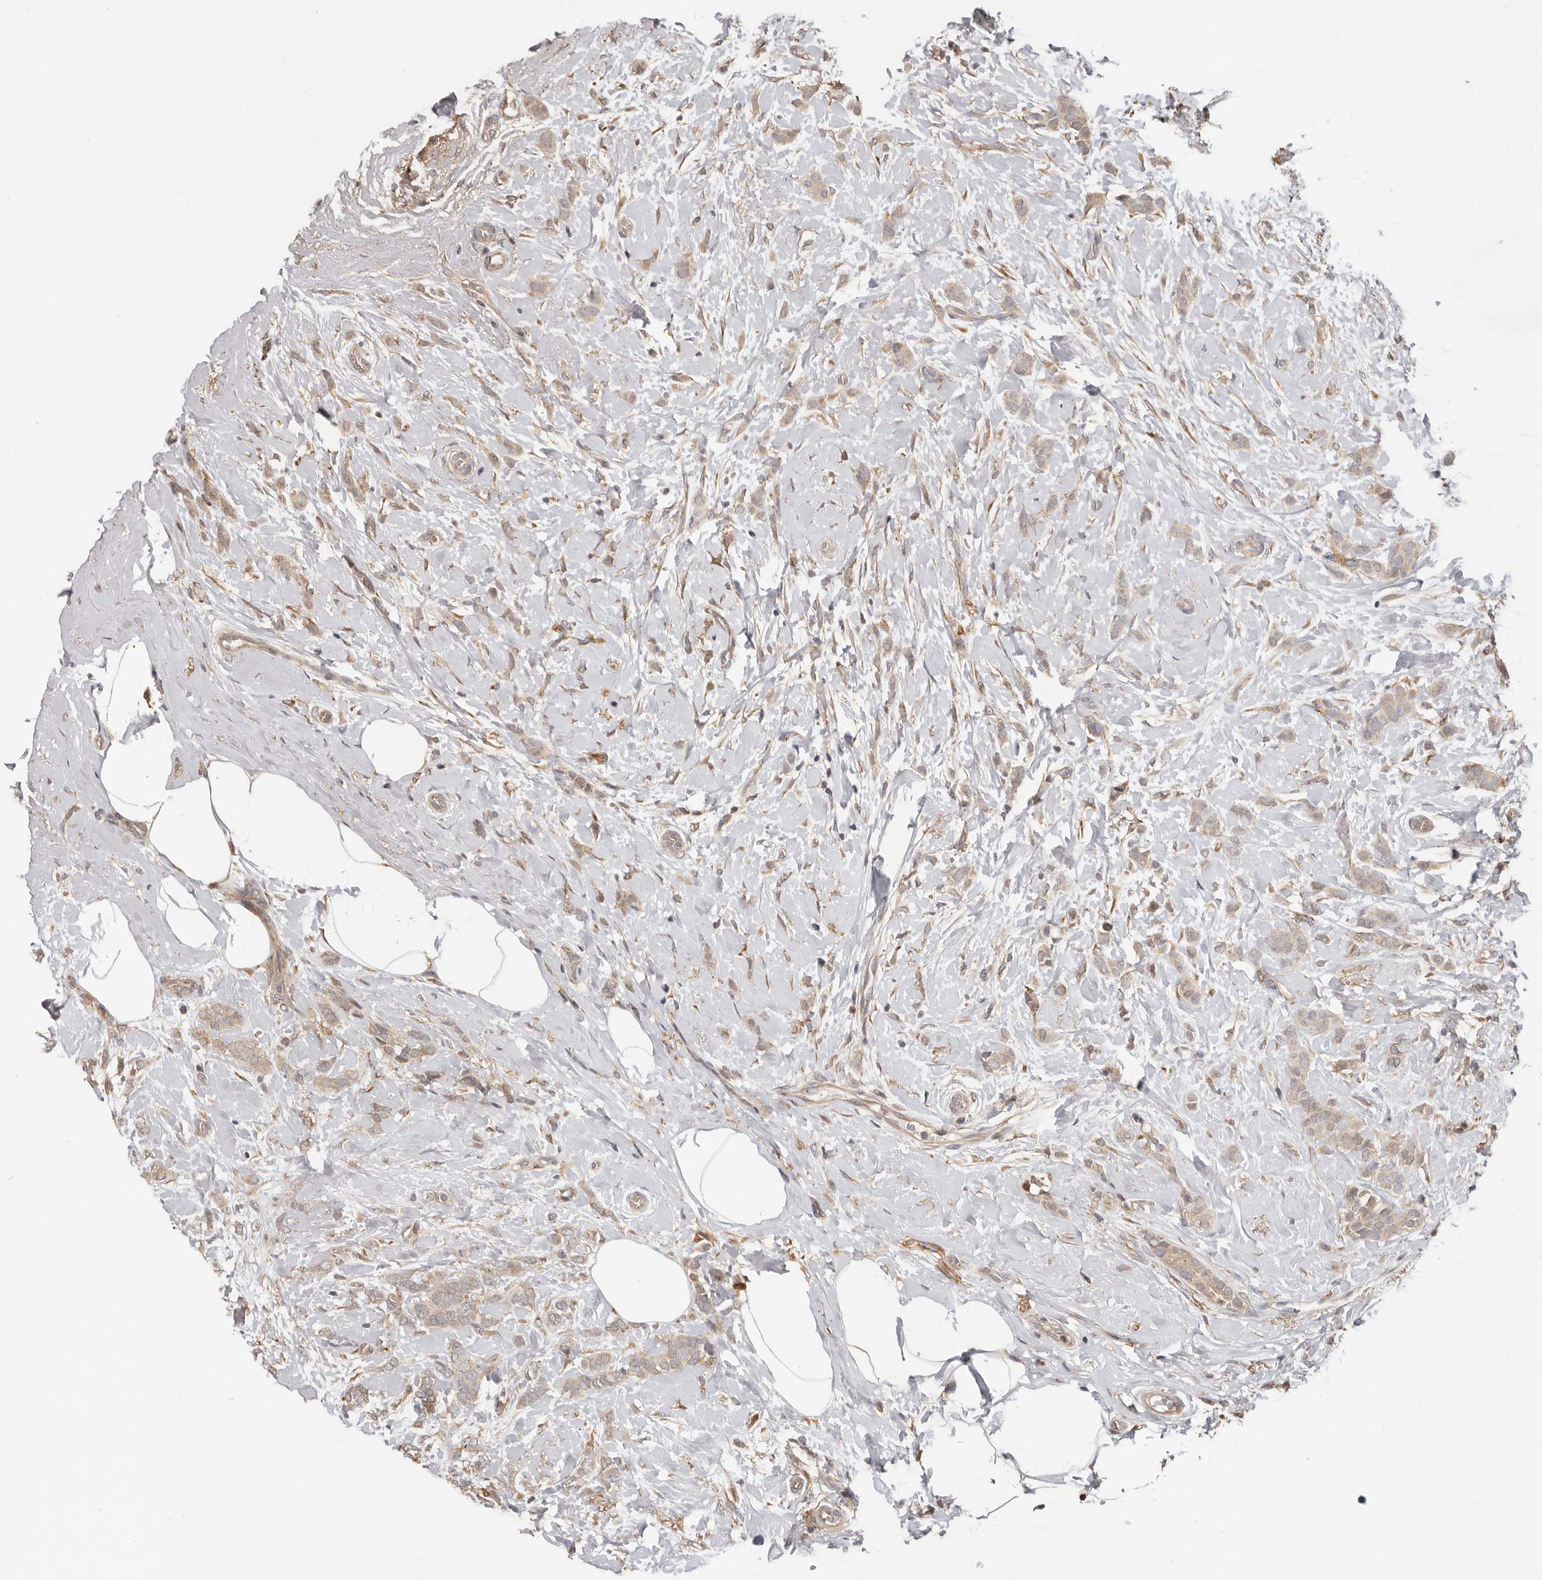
{"staining": {"intensity": "weak", "quantity": ">75%", "location": "cytoplasmic/membranous"}, "tissue": "breast cancer", "cell_type": "Tumor cells", "image_type": "cancer", "snomed": [{"axis": "morphology", "description": "Lobular carcinoma, in situ"}, {"axis": "morphology", "description": "Lobular carcinoma"}, {"axis": "topography", "description": "Breast"}], "caption": "This image shows IHC staining of breast cancer (lobular carcinoma in situ), with low weak cytoplasmic/membranous staining in about >75% of tumor cells.", "gene": "LRP6", "patient": {"sex": "female", "age": 41}}